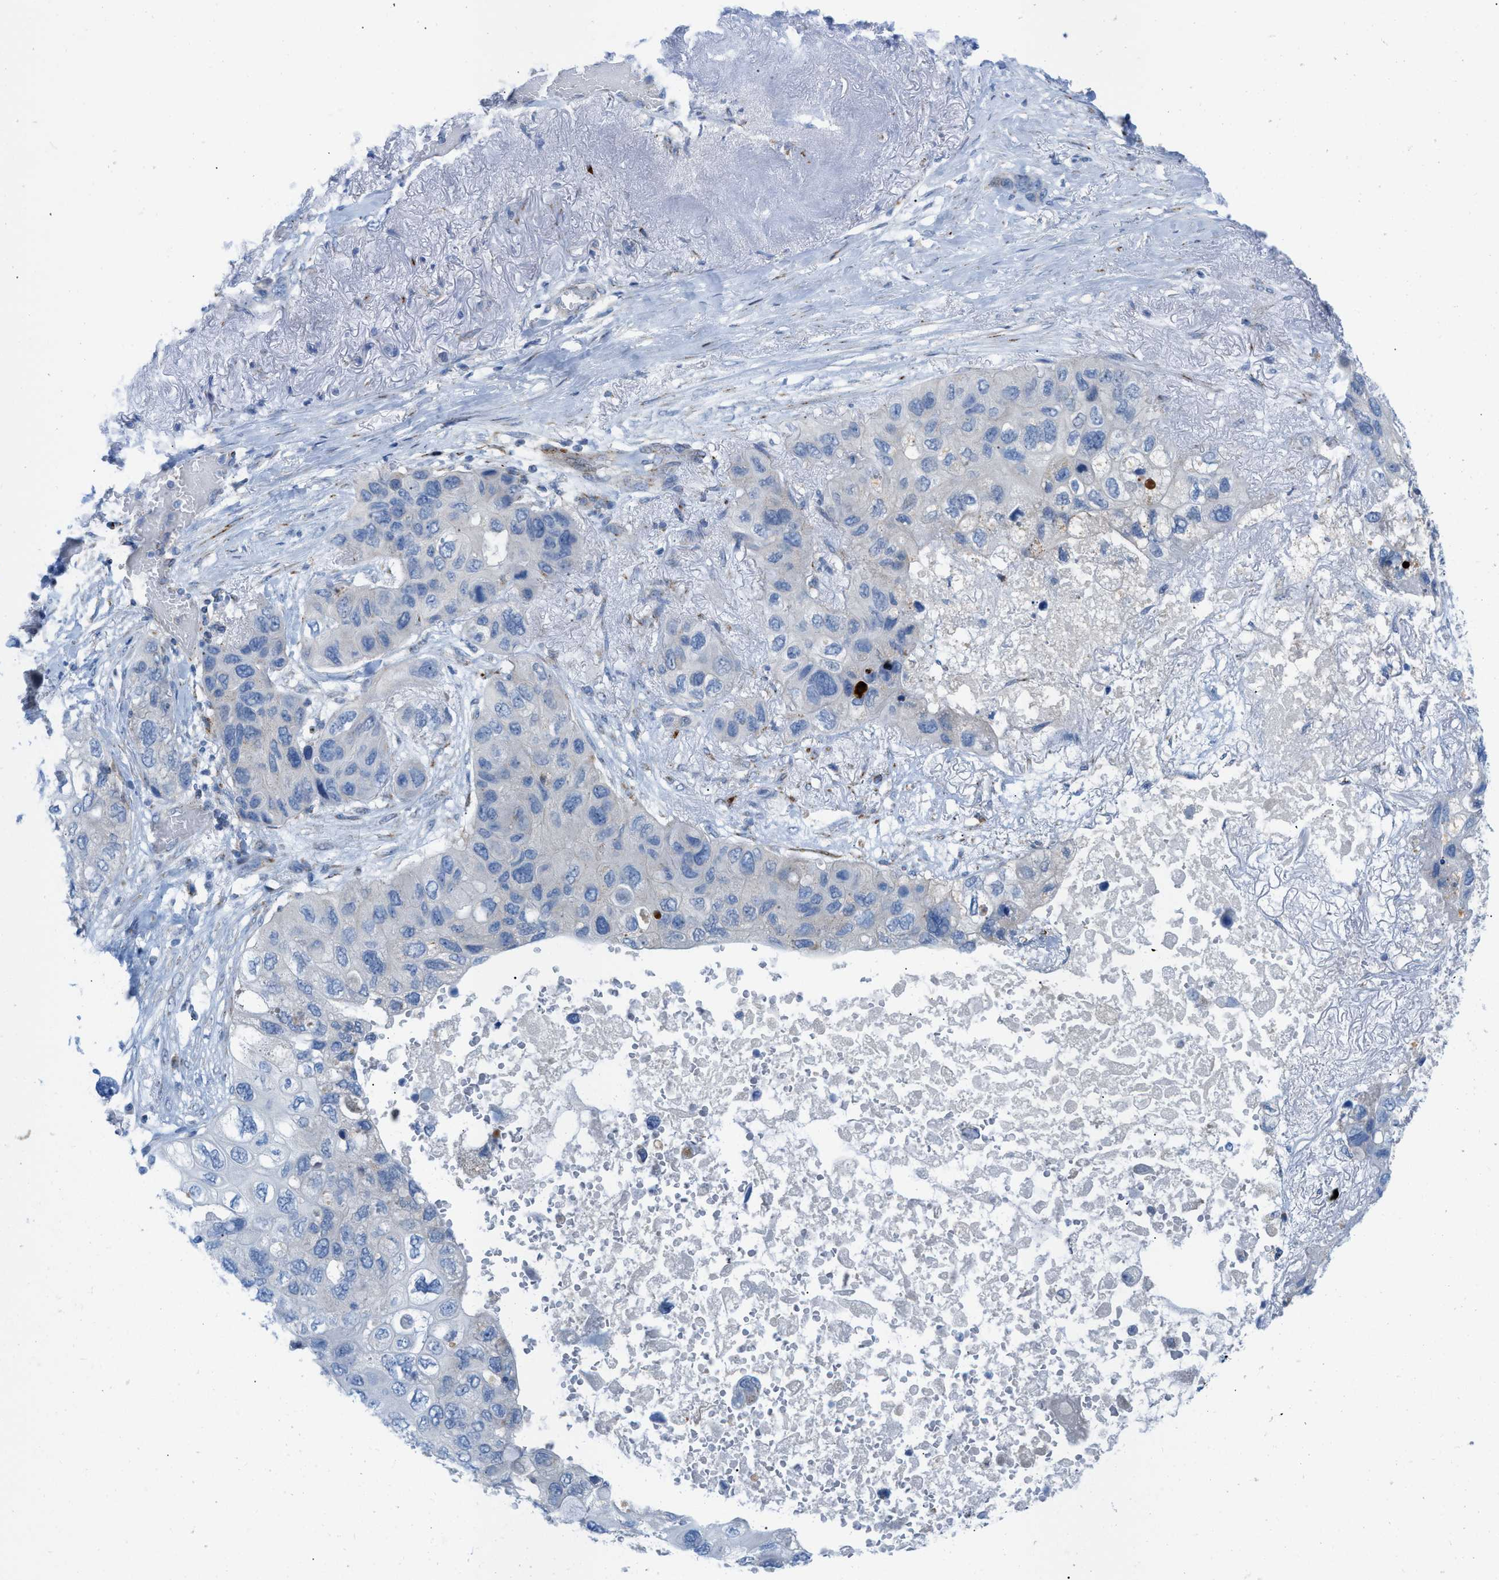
{"staining": {"intensity": "negative", "quantity": "none", "location": "none"}, "tissue": "lung cancer", "cell_type": "Tumor cells", "image_type": "cancer", "snomed": [{"axis": "morphology", "description": "Squamous cell carcinoma, NOS"}, {"axis": "topography", "description": "Lung"}], "caption": "This is an immunohistochemistry photomicrograph of lung cancer (squamous cell carcinoma). There is no expression in tumor cells.", "gene": "RBBP9", "patient": {"sex": "female", "age": 73}}